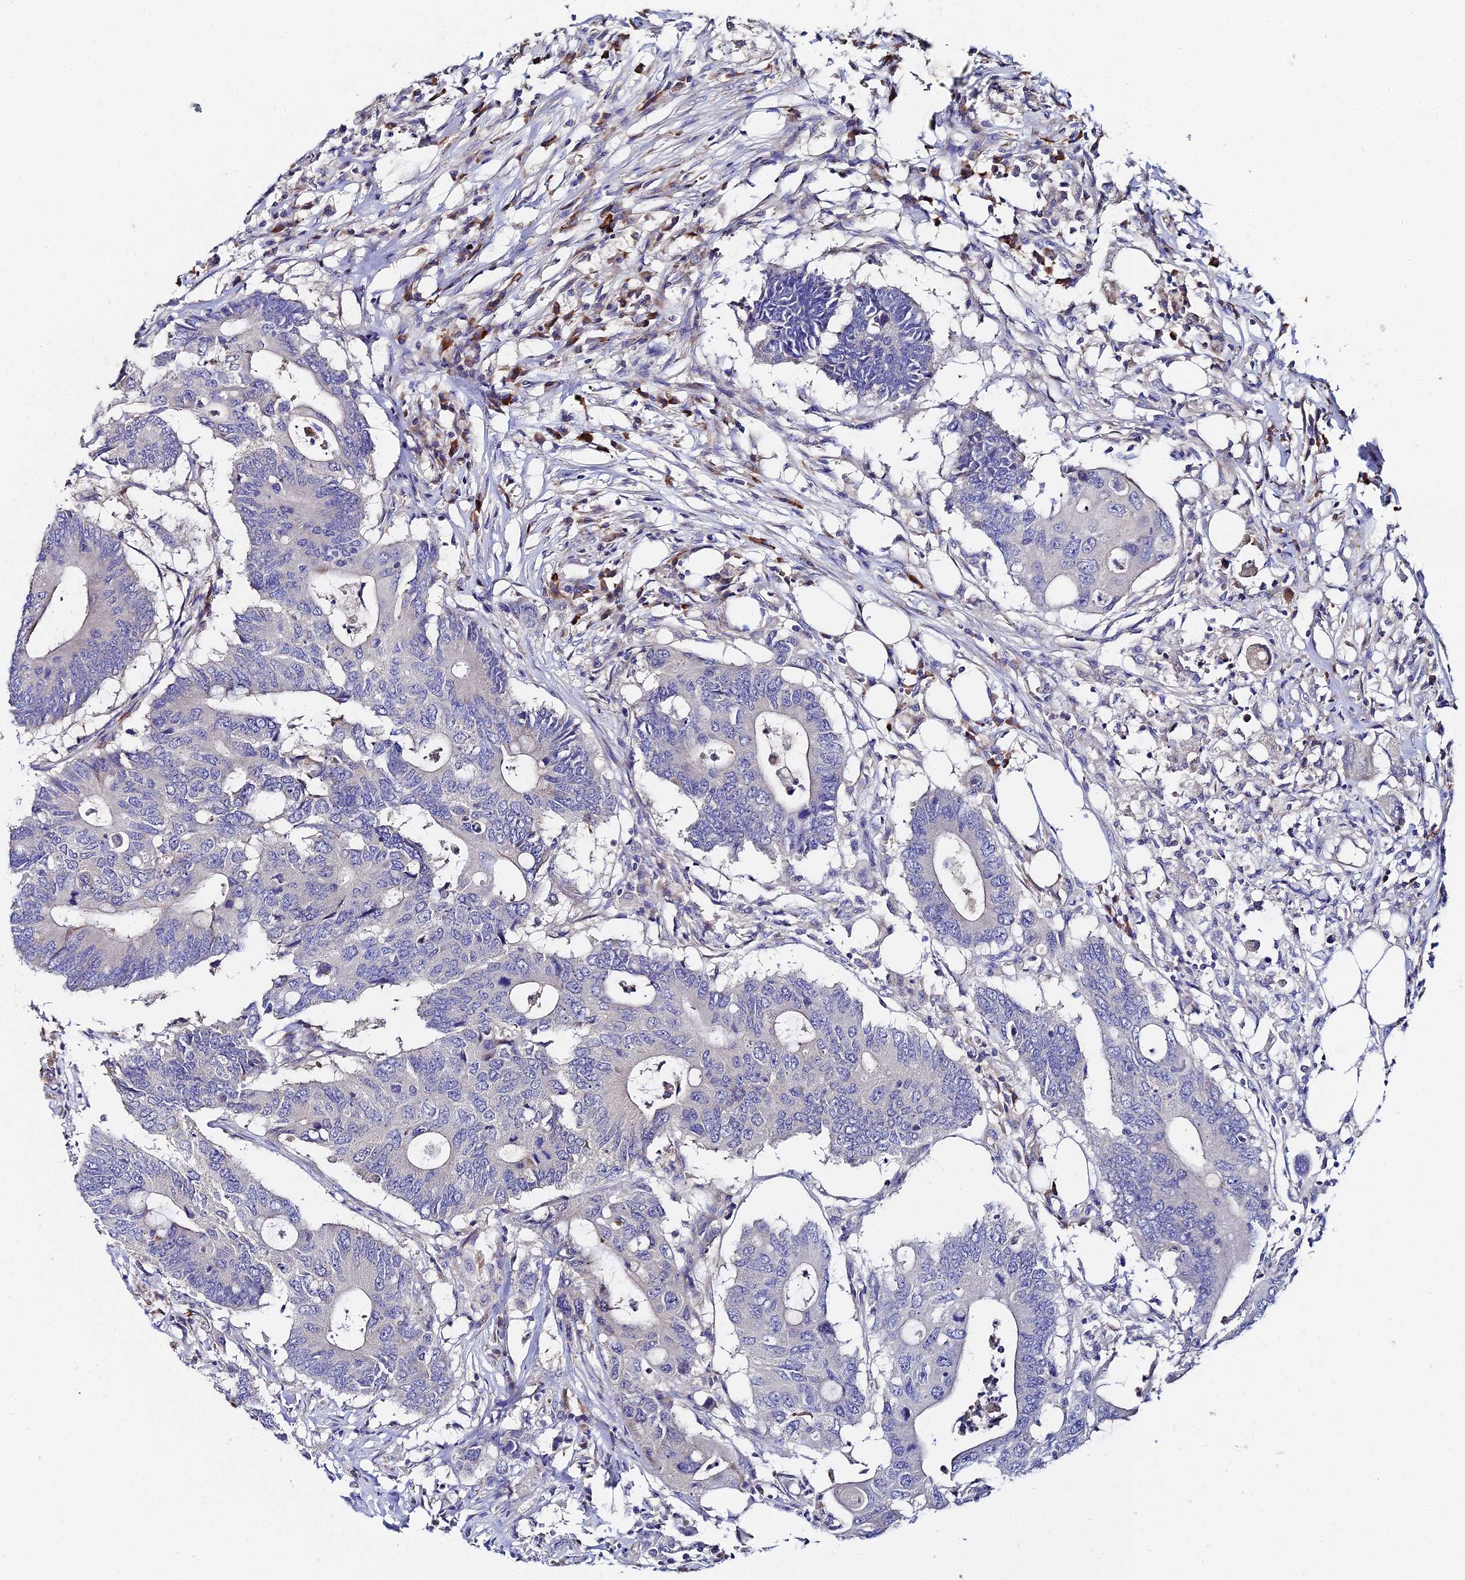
{"staining": {"intensity": "negative", "quantity": "none", "location": "none"}, "tissue": "colorectal cancer", "cell_type": "Tumor cells", "image_type": "cancer", "snomed": [{"axis": "morphology", "description": "Adenocarcinoma, NOS"}, {"axis": "topography", "description": "Colon"}], "caption": "This is an immunohistochemistry (IHC) micrograph of human colorectal adenocarcinoma. There is no positivity in tumor cells.", "gene": "UBE2L3", "patient": {"sex": "male", "age": 71}}